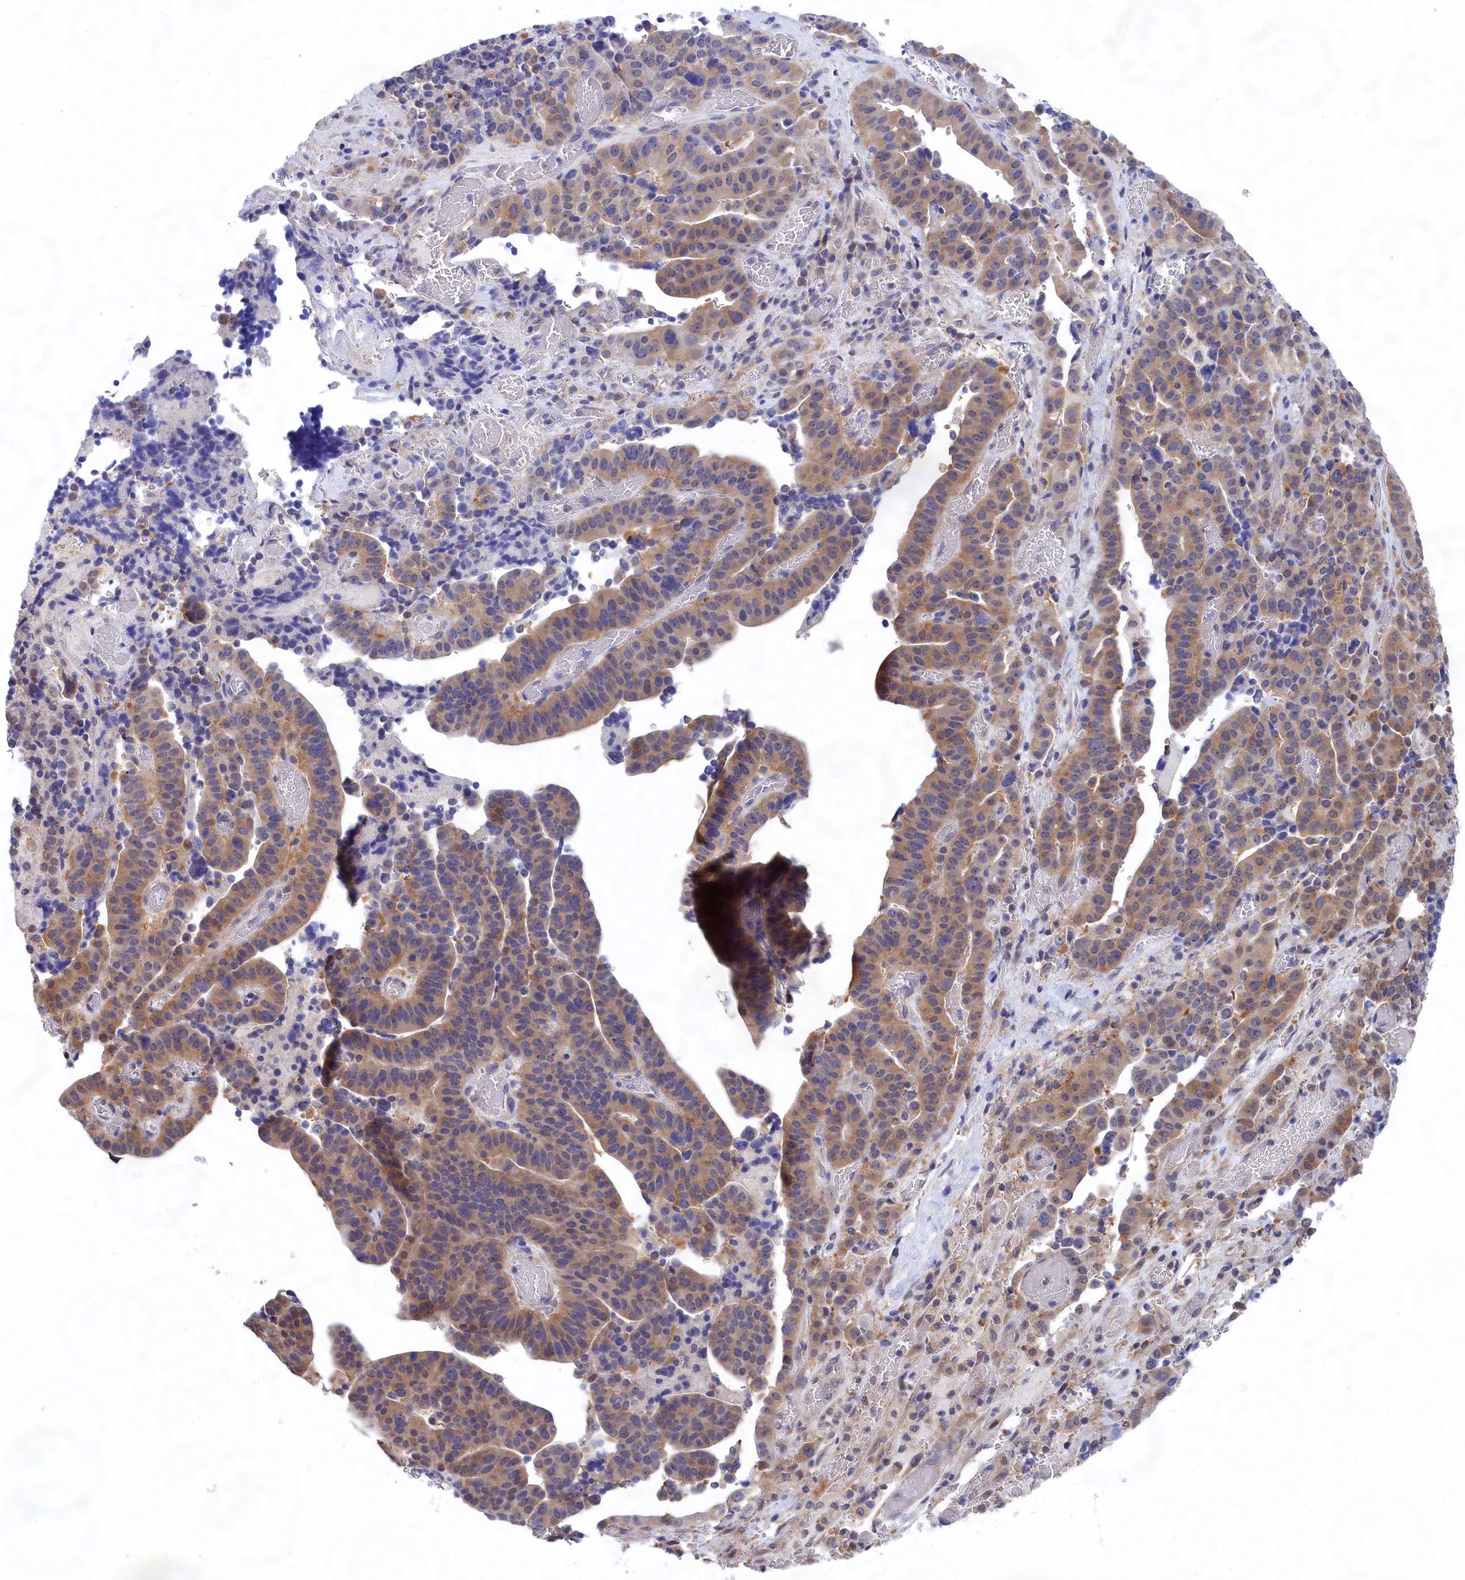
{"staining": {"intensity": "weak", "quantity": ">75%", "location": "cytoplasmic/membranous"}, "tissue": "stomach cancer", "cell_type": "Tumor cells", "image_type": "cancer", "snomed": [{"axis": "morphology", "description": "Adenocarcinoma, NOS"}, {"axis": "topography", "description": "Stomach"}], "caption": "A low amount of weak cytoplasmic/membranous expression is appreciated in approximately >75% of tumor cells in stomach cancer (adenocarcinoma) tissue.", "gene": "PGP", "patient": {"sex": "male", "age": 48}}